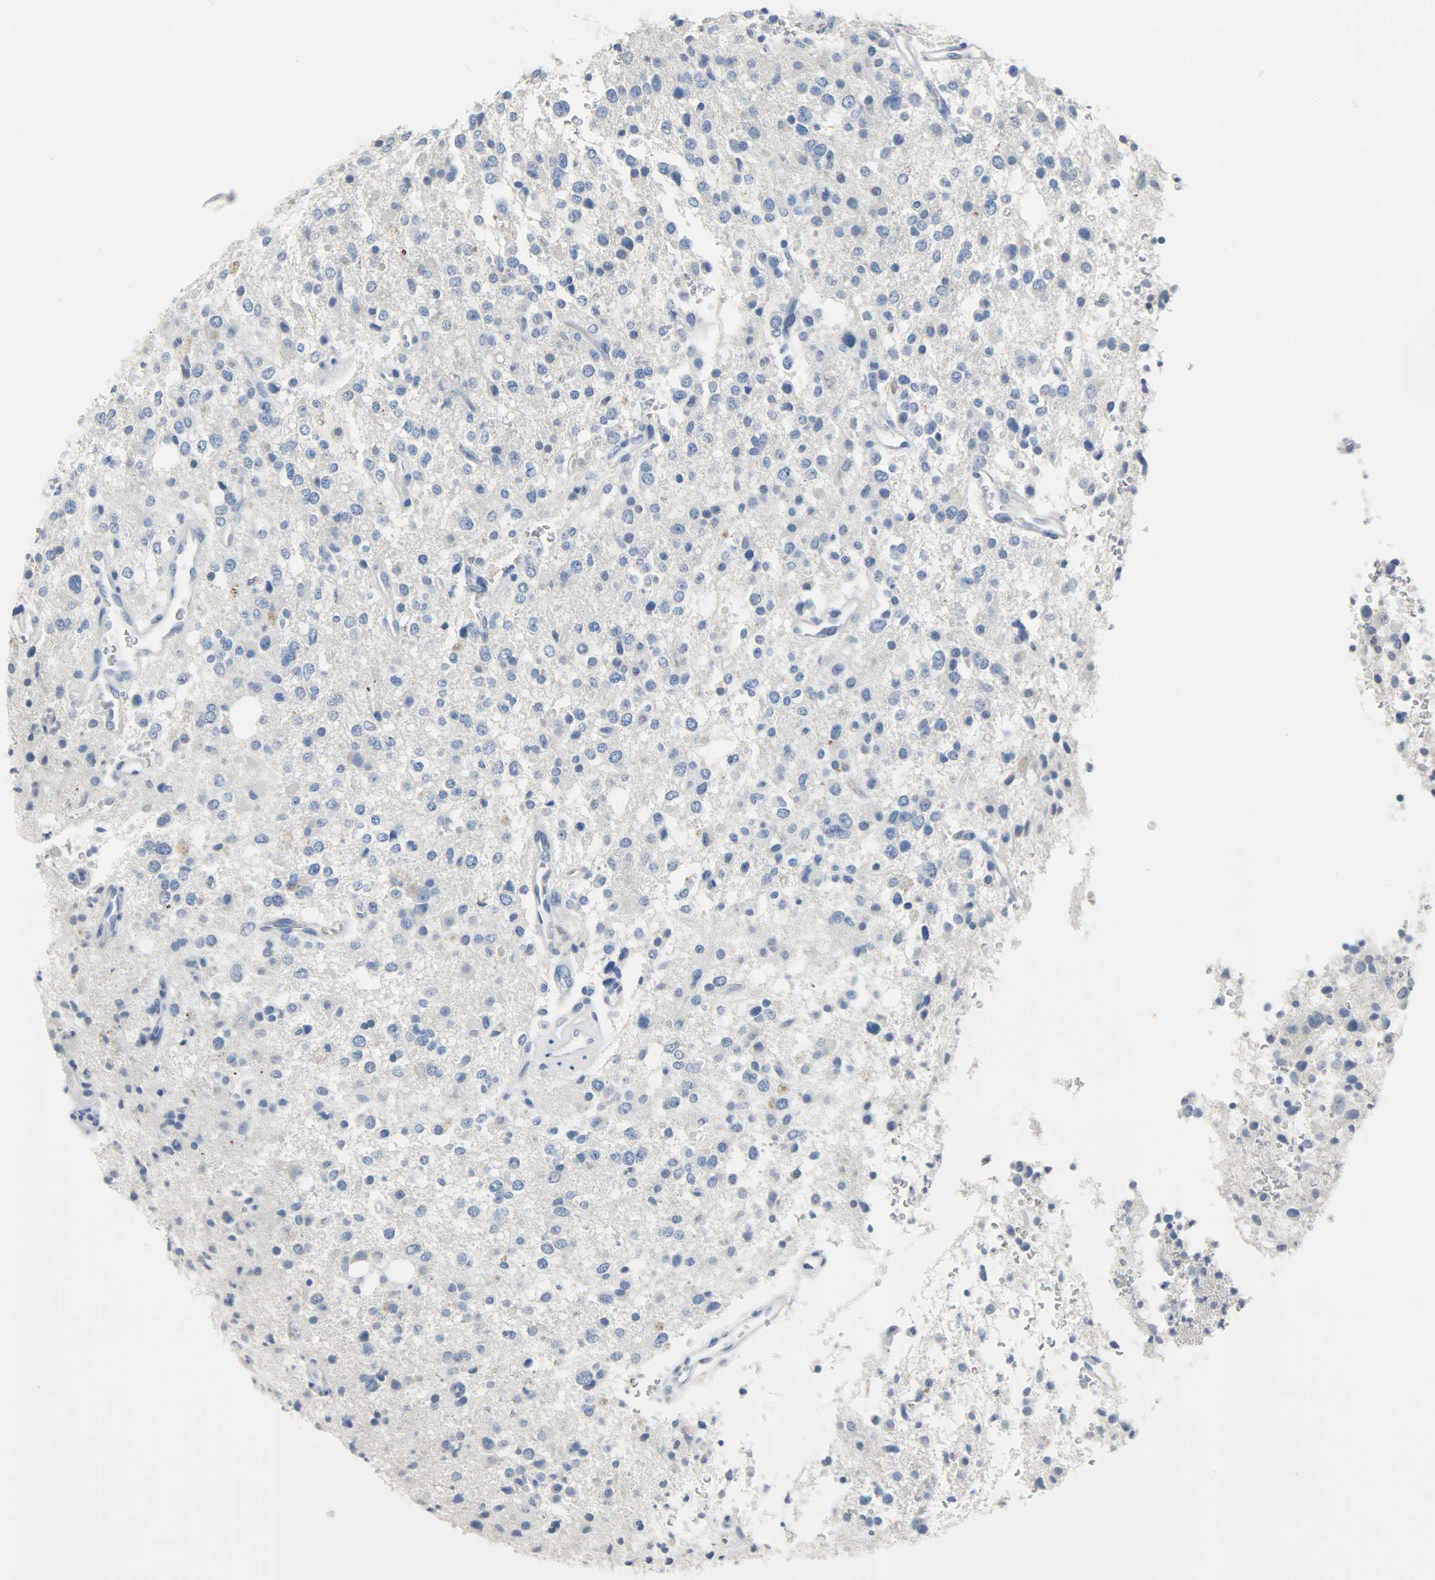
{"staining": {"intensity": "negative", "quantity": "none", "location": "none"}, "tissue": "glioma", "cell_type": "Tumor cells", "image_type": "cancer", "snomed": [{"axis": "morphology", "description": "Glioma, malignant, High grade"}, {"axis": "topography", "description": "Brain"}], "caption": "The image exhibits no significant staining in tumor cells of malignant high-grade glioma.", "gene": "CRP", "patient": {"sex": "male", "age": 47}}